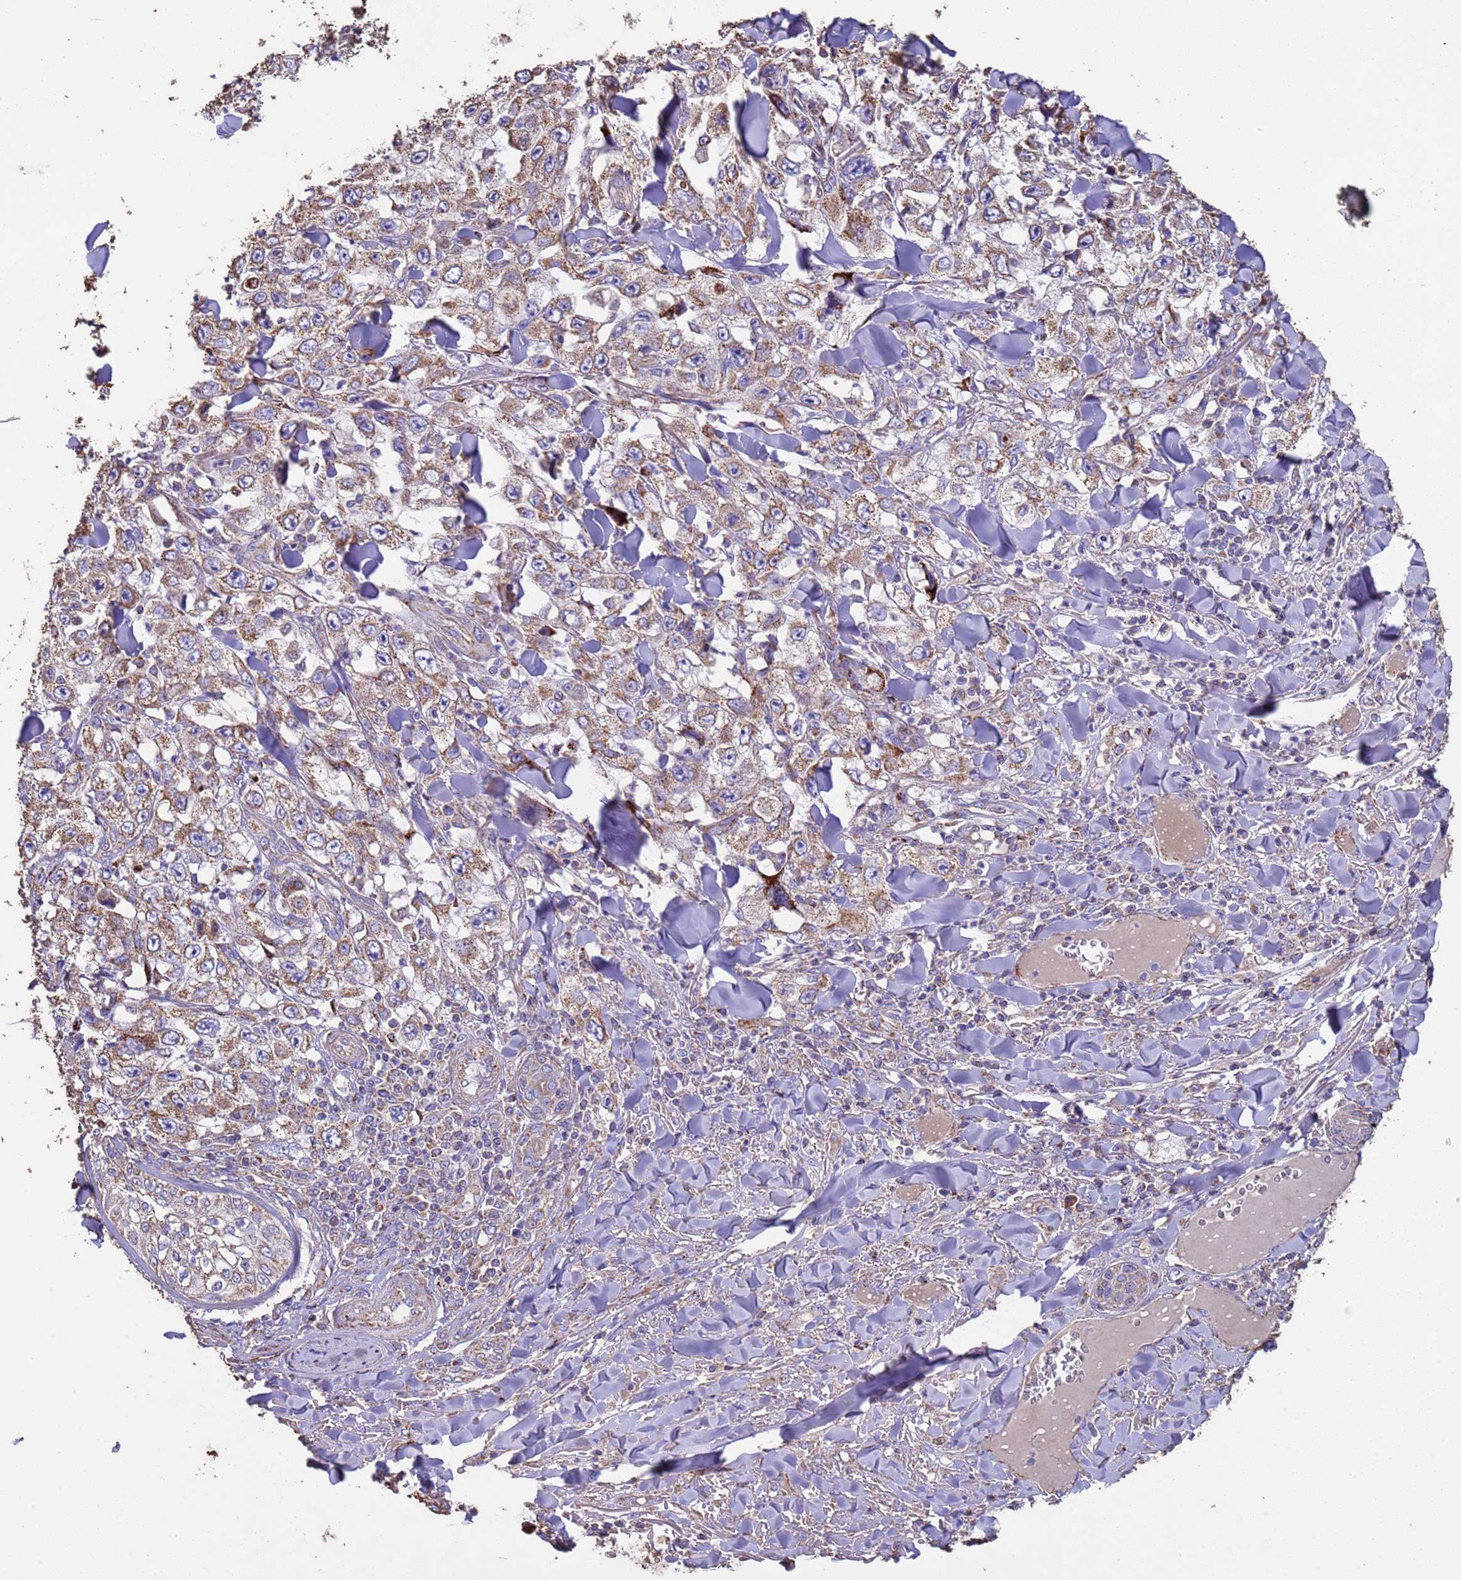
{"staining": {"intensity": "moderate", "quantity": ">75%", "location": "cytoplasmic/membranous"}, "tissue": "skin cancer", "cell_type": "Tumor cells", "image_type": "cancer", "snomed": [{"axis": "morphology", "description": "Squamous cell carcinoma, NOS"}, {"axis": "topography", "description": "Skin"}], "caption": "Protein expression analysis of human skin cancer reveals moderate cytoplasmic/membranous expression in approximately >75% of tumor cells. The staining was performed using DAB (3,3'-diaminobenzidine), with brown indicating positive protein expression. Nuclei are stained blue with hematoxylin.", "gene": "ZNFX1", "patient": {"sex": "male", "age": 82}}